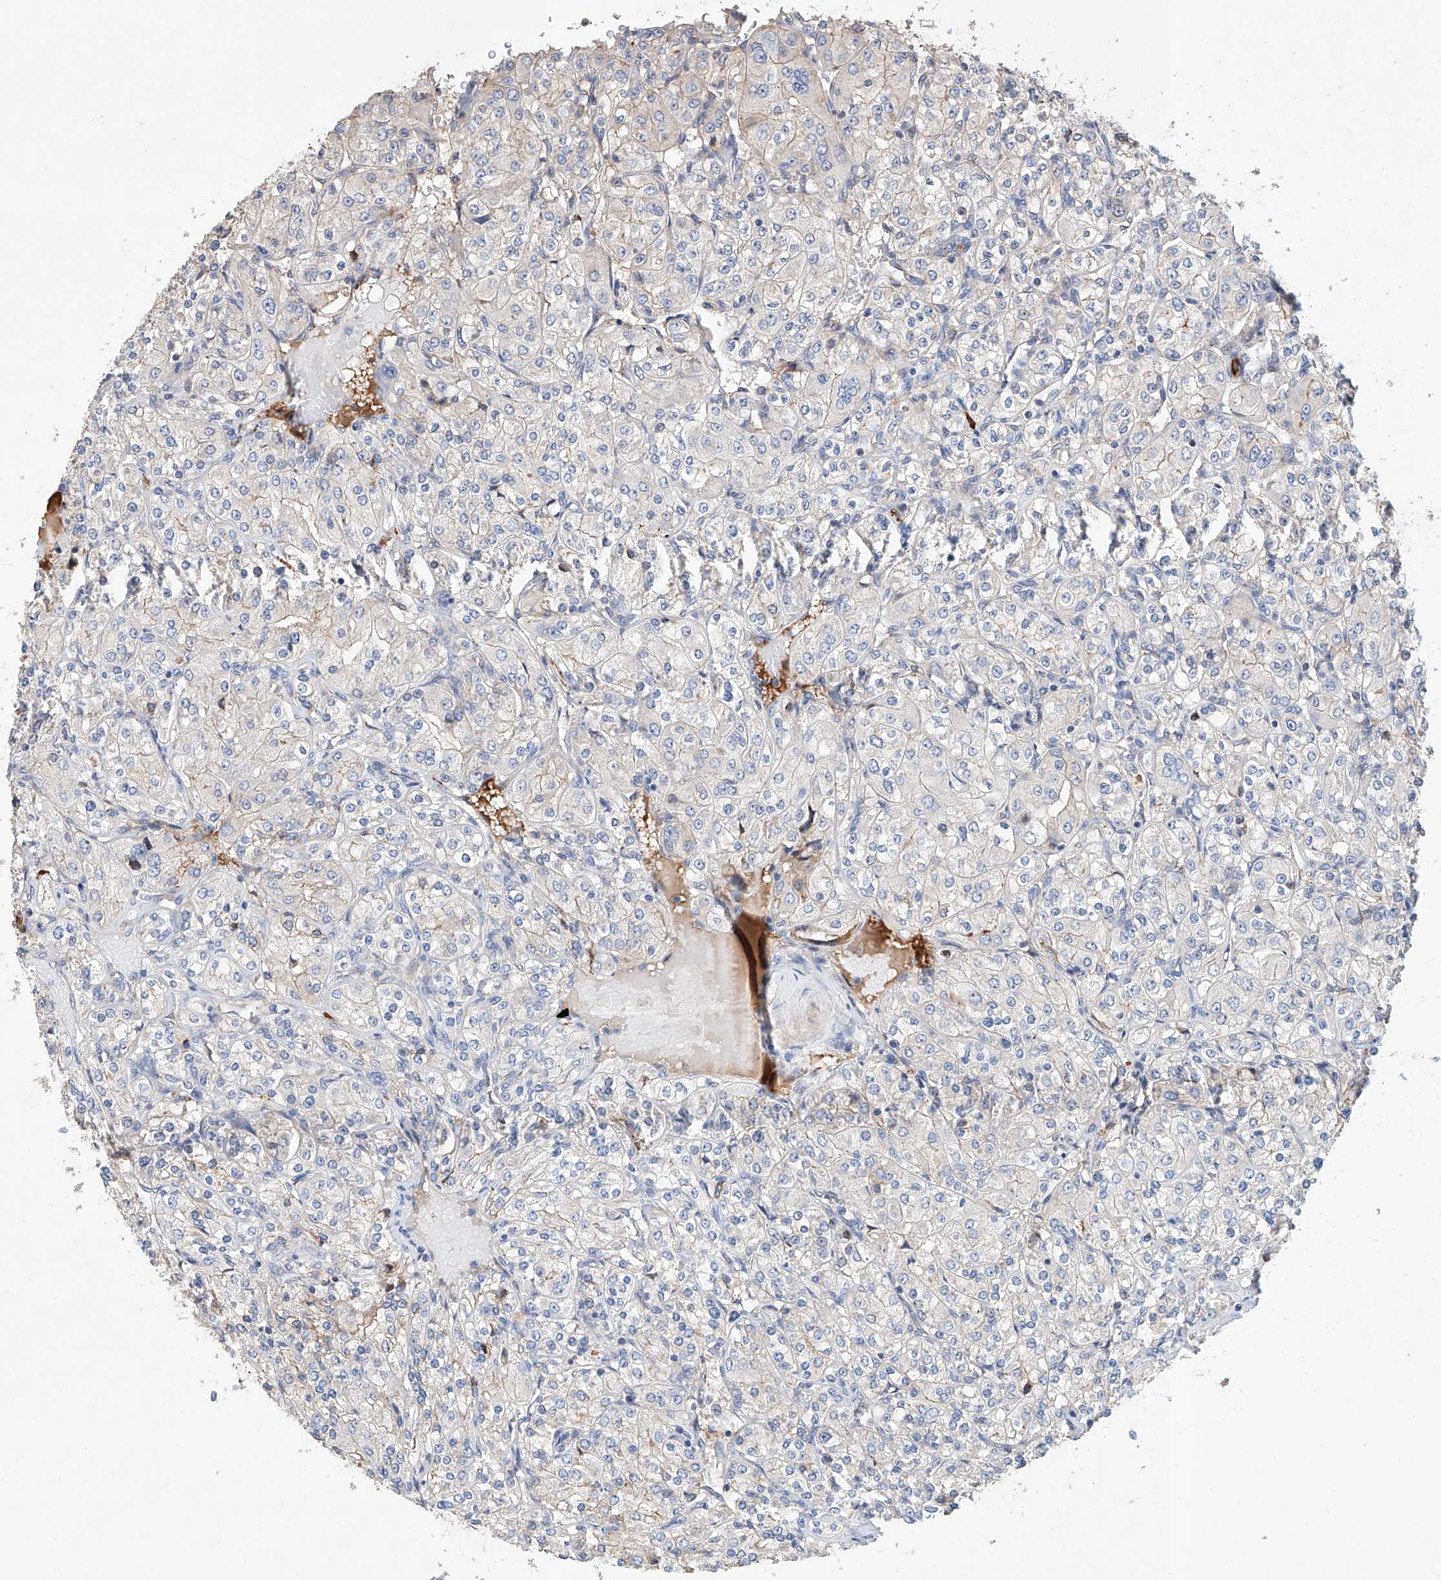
{"staining": {"intensity": "negative", "quantity": "none", "location": "none"}, "tissue": "renal cancer", "cell_type": "Tumor cells", "image_type": "cancer", "snomed": [{"axis": "morphology", "description": "Adenocarcinoma, NOS"}, {"axis": "topography", "description": "Kidney"}], "caption": "Immunohistochemistry (IHC) of human renal cancer (adenocarcinoma) displays no staining in tumor cells.", "gene": "AFG1L", "patient": {"sex": "male", "age": 77}}